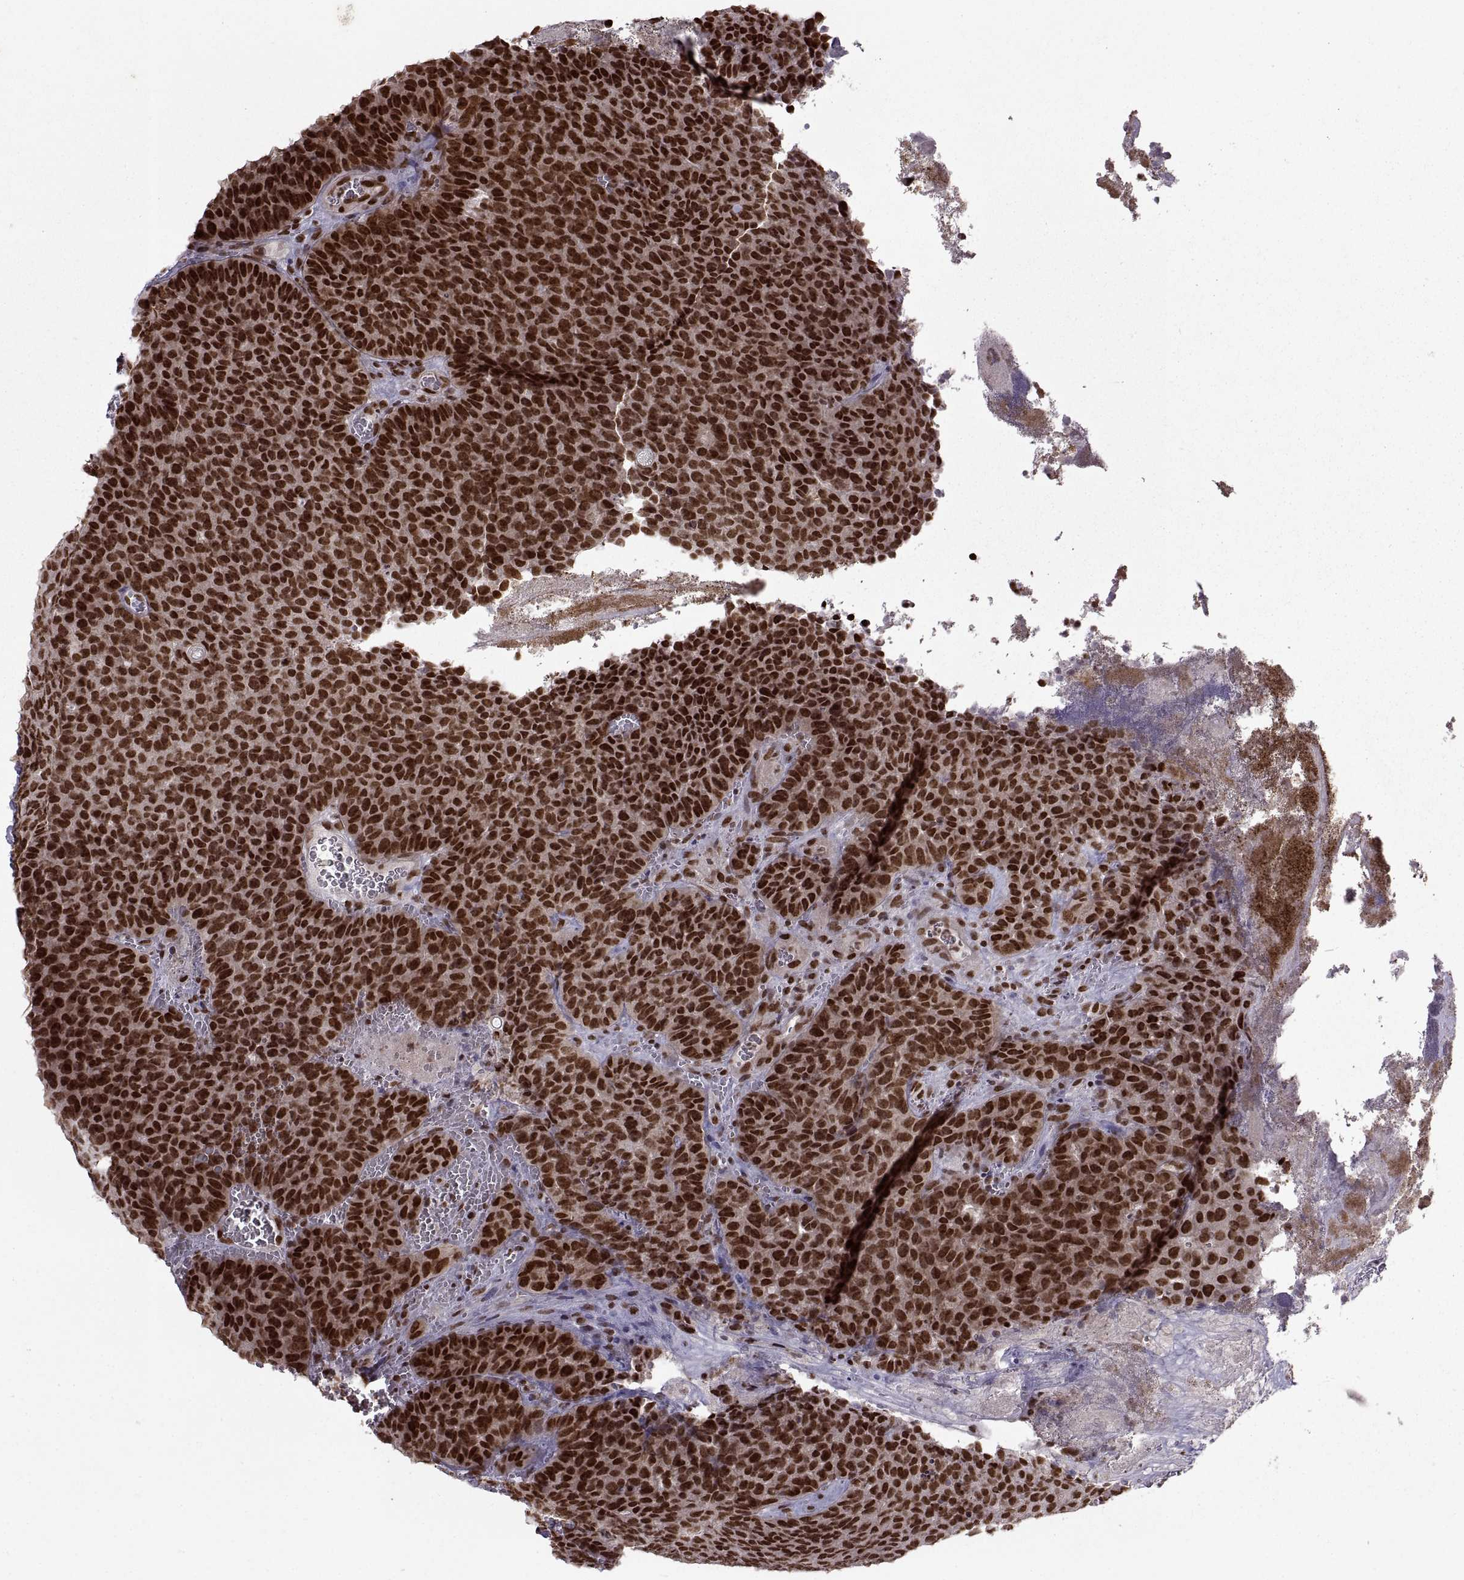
{"staining": {"intensity": "strong", "quantity": "25%-75%", "location": "nuclear"}, "tissue": "urothelial cancer", "cell_type": "Tumor cells", "image_type": "cancer", "snomed": [{"axis": "morphology", "description": "Urothelial carcinoma, Low grade"}, {"axis": "topography", "description": "Urinary bladder"}], "caption": "There is high levels of strong nuclear staining in tumor cells of urothelial cancer, as demonstrated by immunohistochemical staining (brown color).", "gene": "MT1E", "patient": {"sex": "female", "age": 62}}